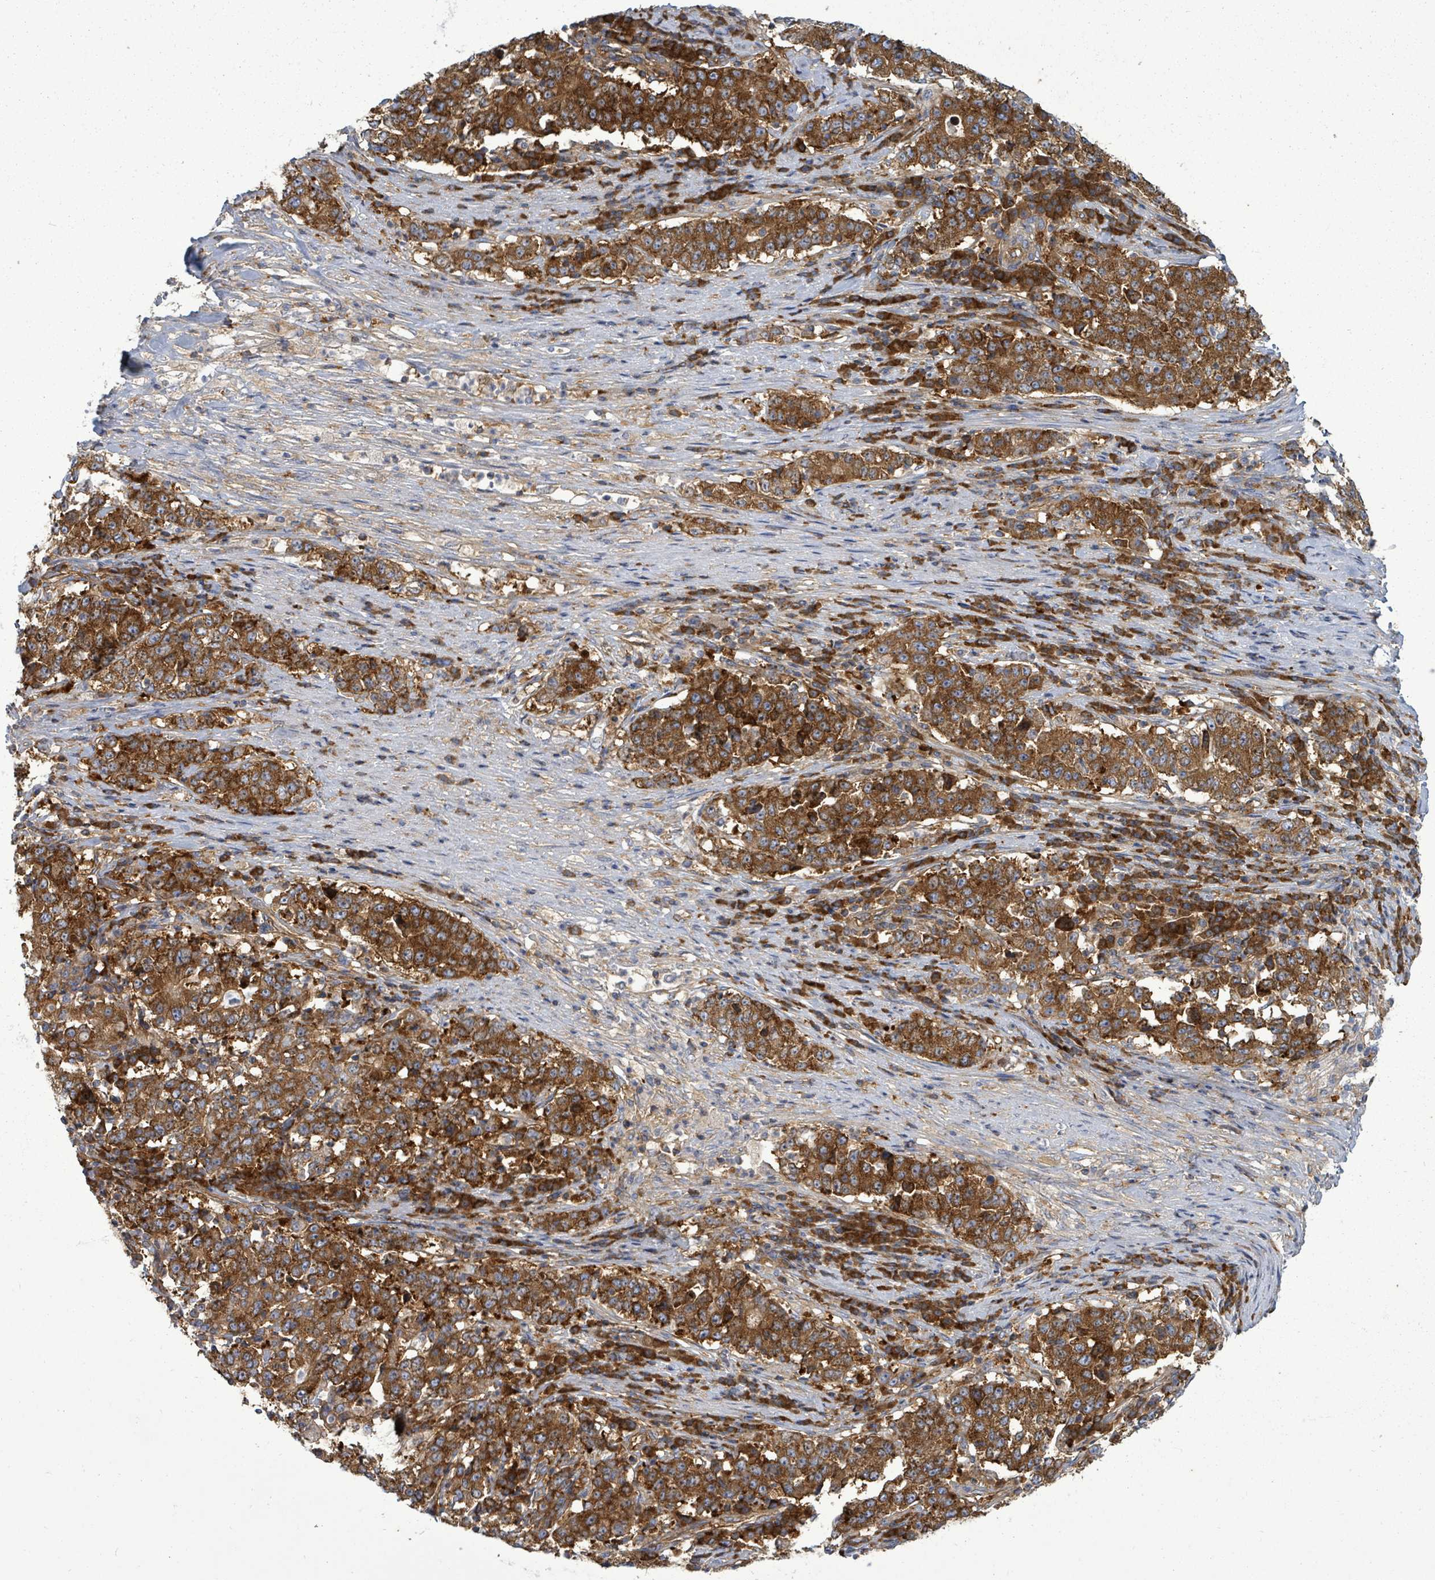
{"staining": {"intensity": "strong", "quantity": ">75%", "location": "cytoplasmic/membranous"}, "tissue": "stomach cancer", "cell_type": "Tumor cells", "image_type": "cancer", "snomed": [{"axis": "morphology", "description": "Adenocarcinoma, NOS"}, {"axis": "topography", "description": "Stomach"}], "caption": "IHC staining of adenocarcinoma (stomach), which shows high levels of strong cytoplasmic/membranous staining in approximately >75% of tumor cells indicating strong cytoplasmic/membranous protein expression. The staining was performed using DAB (brown) for protein detection and nuclei were counterstained in hematoxylin (blue).", "gene": "EIF3C", "patient": {"sex": "male", "age": 59}}